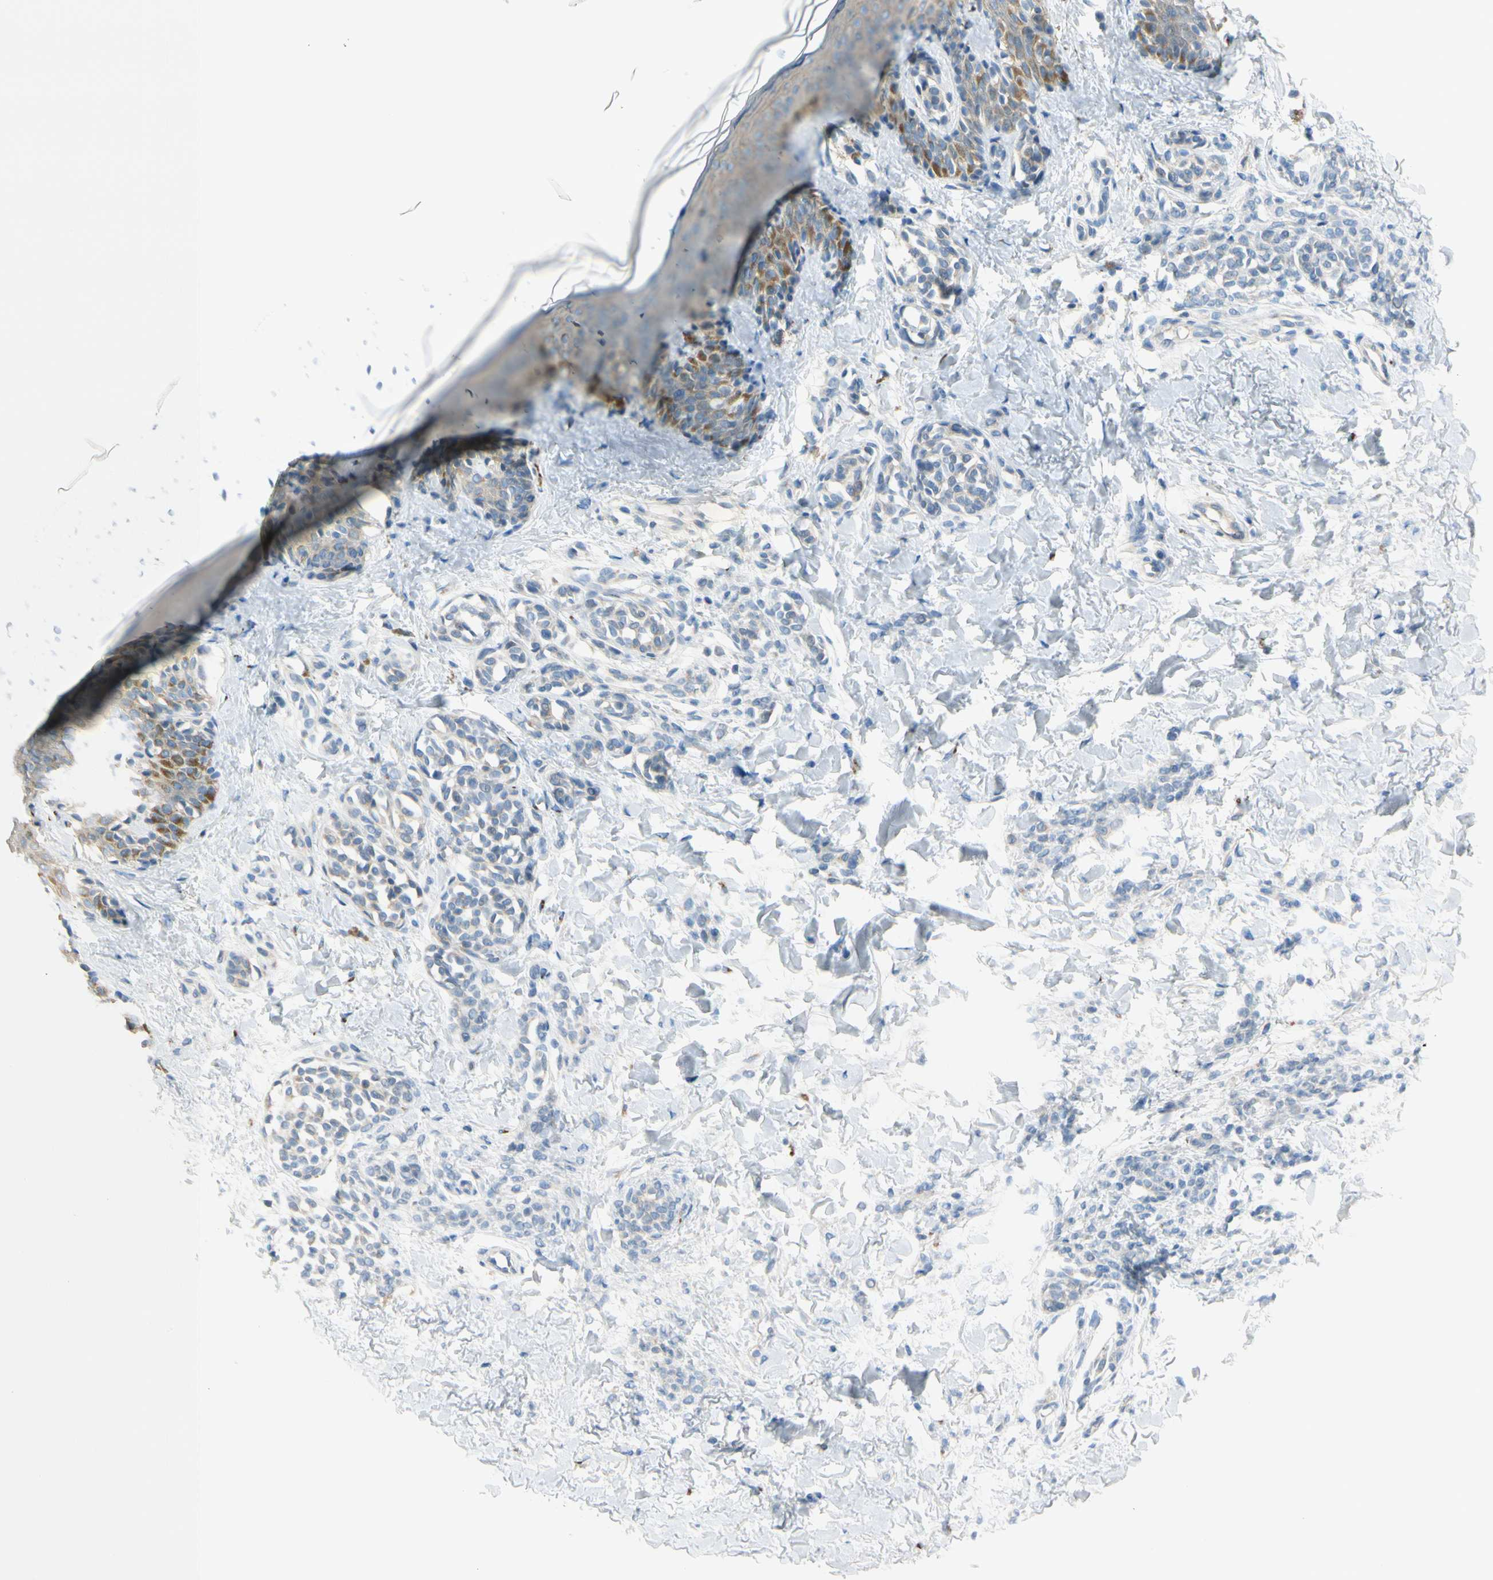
{"staining": {"intensity": "negative", "quantity": "none", "location": "none"}, "tissue": "skin", "cell_type": "Fibroblasts", "image_type": "normal", "snomed": [{"axis": "morphology", "description": "Normal tissue, NOS"}, {"axis": "topography", "description": "Skin"}], "caption": "Immunohistochemistry (IHC) histopathology image of normal human skin stained for a protein (brown), which demonstrates no expression in fibroblasts. The staining was performed using DAB (3,3'-diaminobenzidine) to visualize the protein expression in brown, while the nuclei were stained in blue with hematoxylin (Magnification: 20x).", "gene": "GALNT5", "patient": {"sex": "male", "age": 16}}